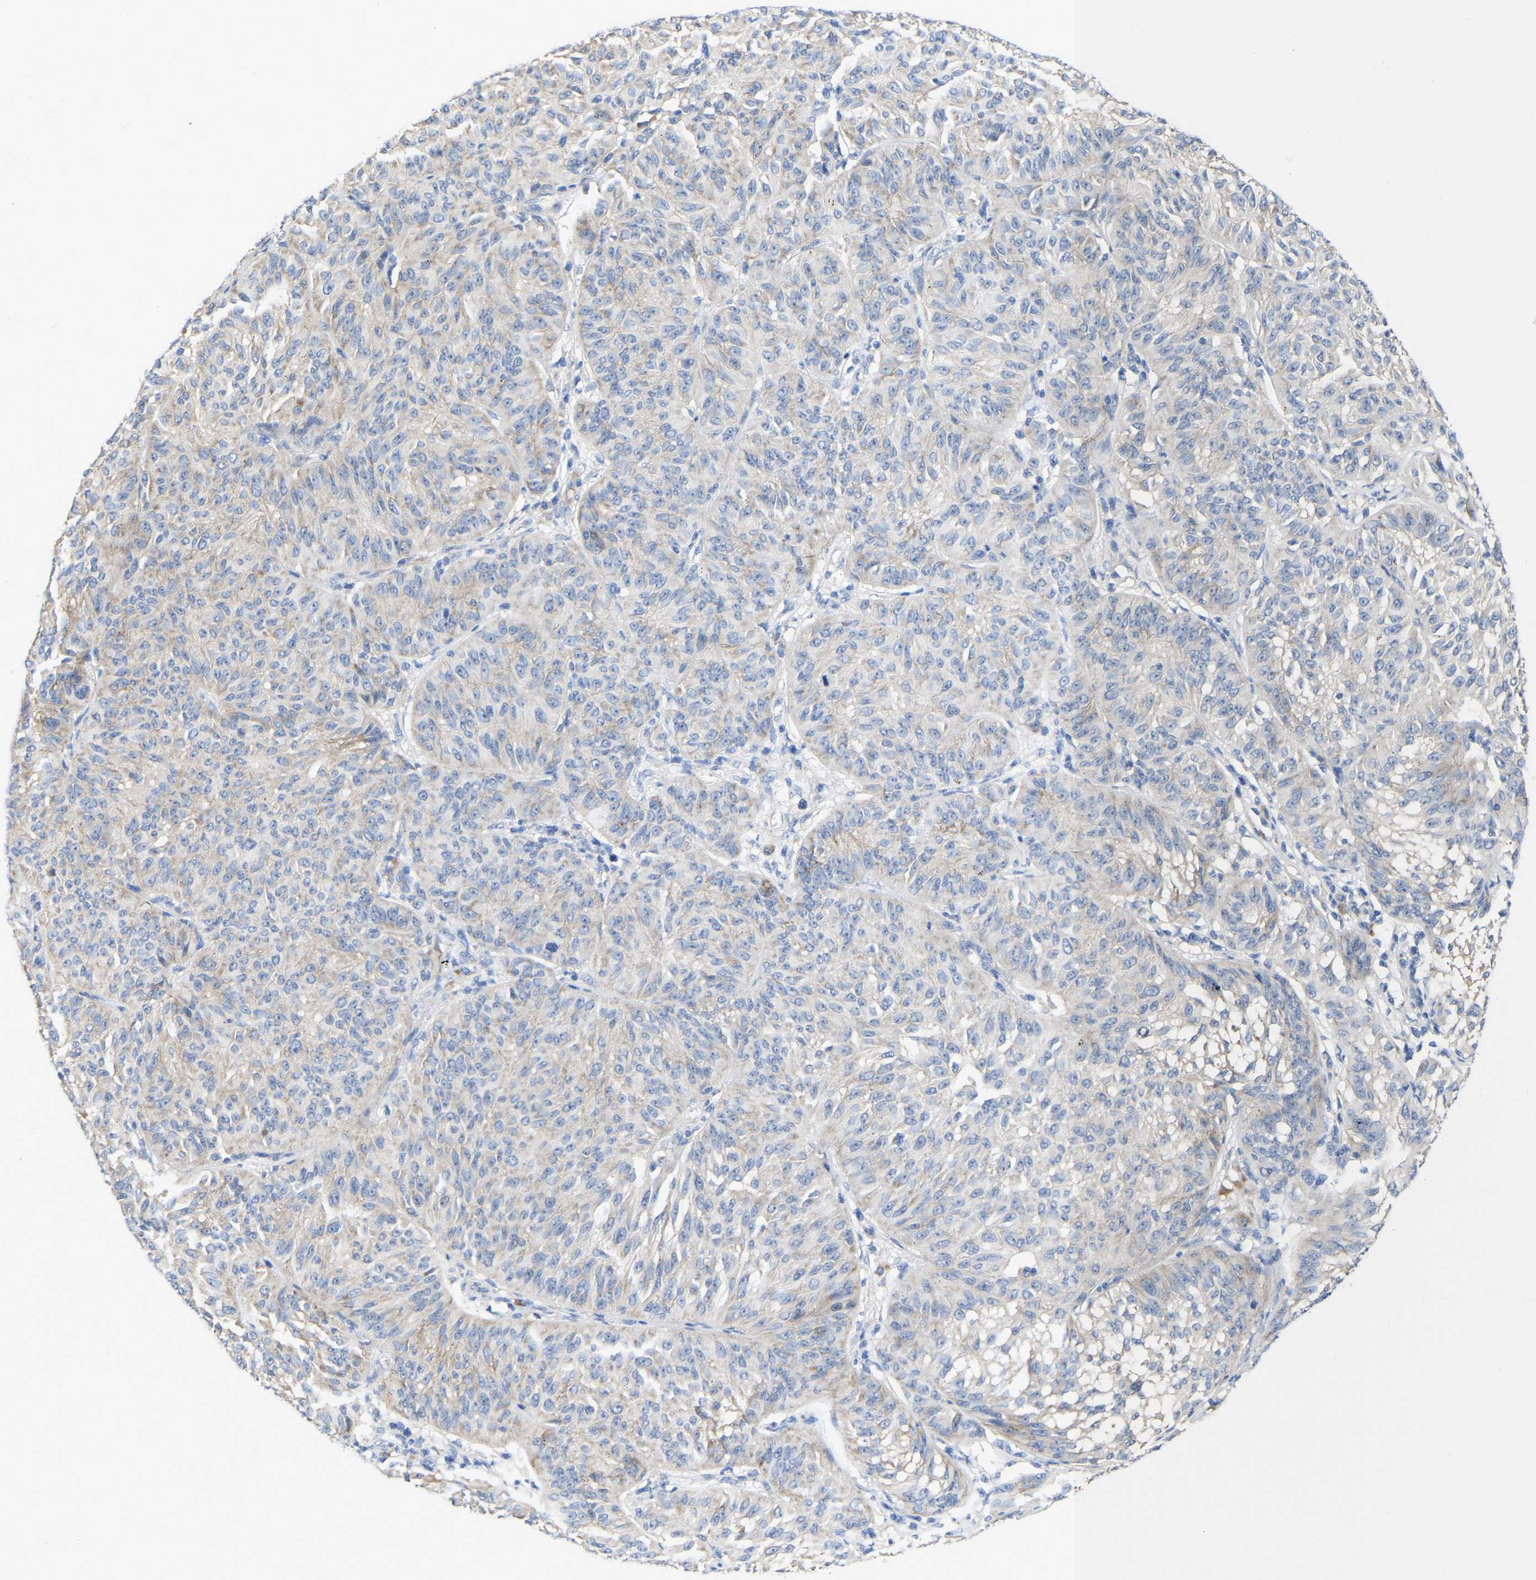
{"staining": {"intensity": "weak", "quantity": "<25%", "location": "cytoplasmic/membranous"}, "tissue": "melanoma", "cell_type": "Tumor cells", "image_type": "cancer", "snomed": [{"axis": "morphology", "description": "Malignant melanoma, NOS"}, {"axis": "topography", "description": "Skin"}], "caption": "Tumor cells are negative for protein expression in human malignant melanoma.", "gene": "ABCA10", "patient": {"sex": "female", "age": 72}}